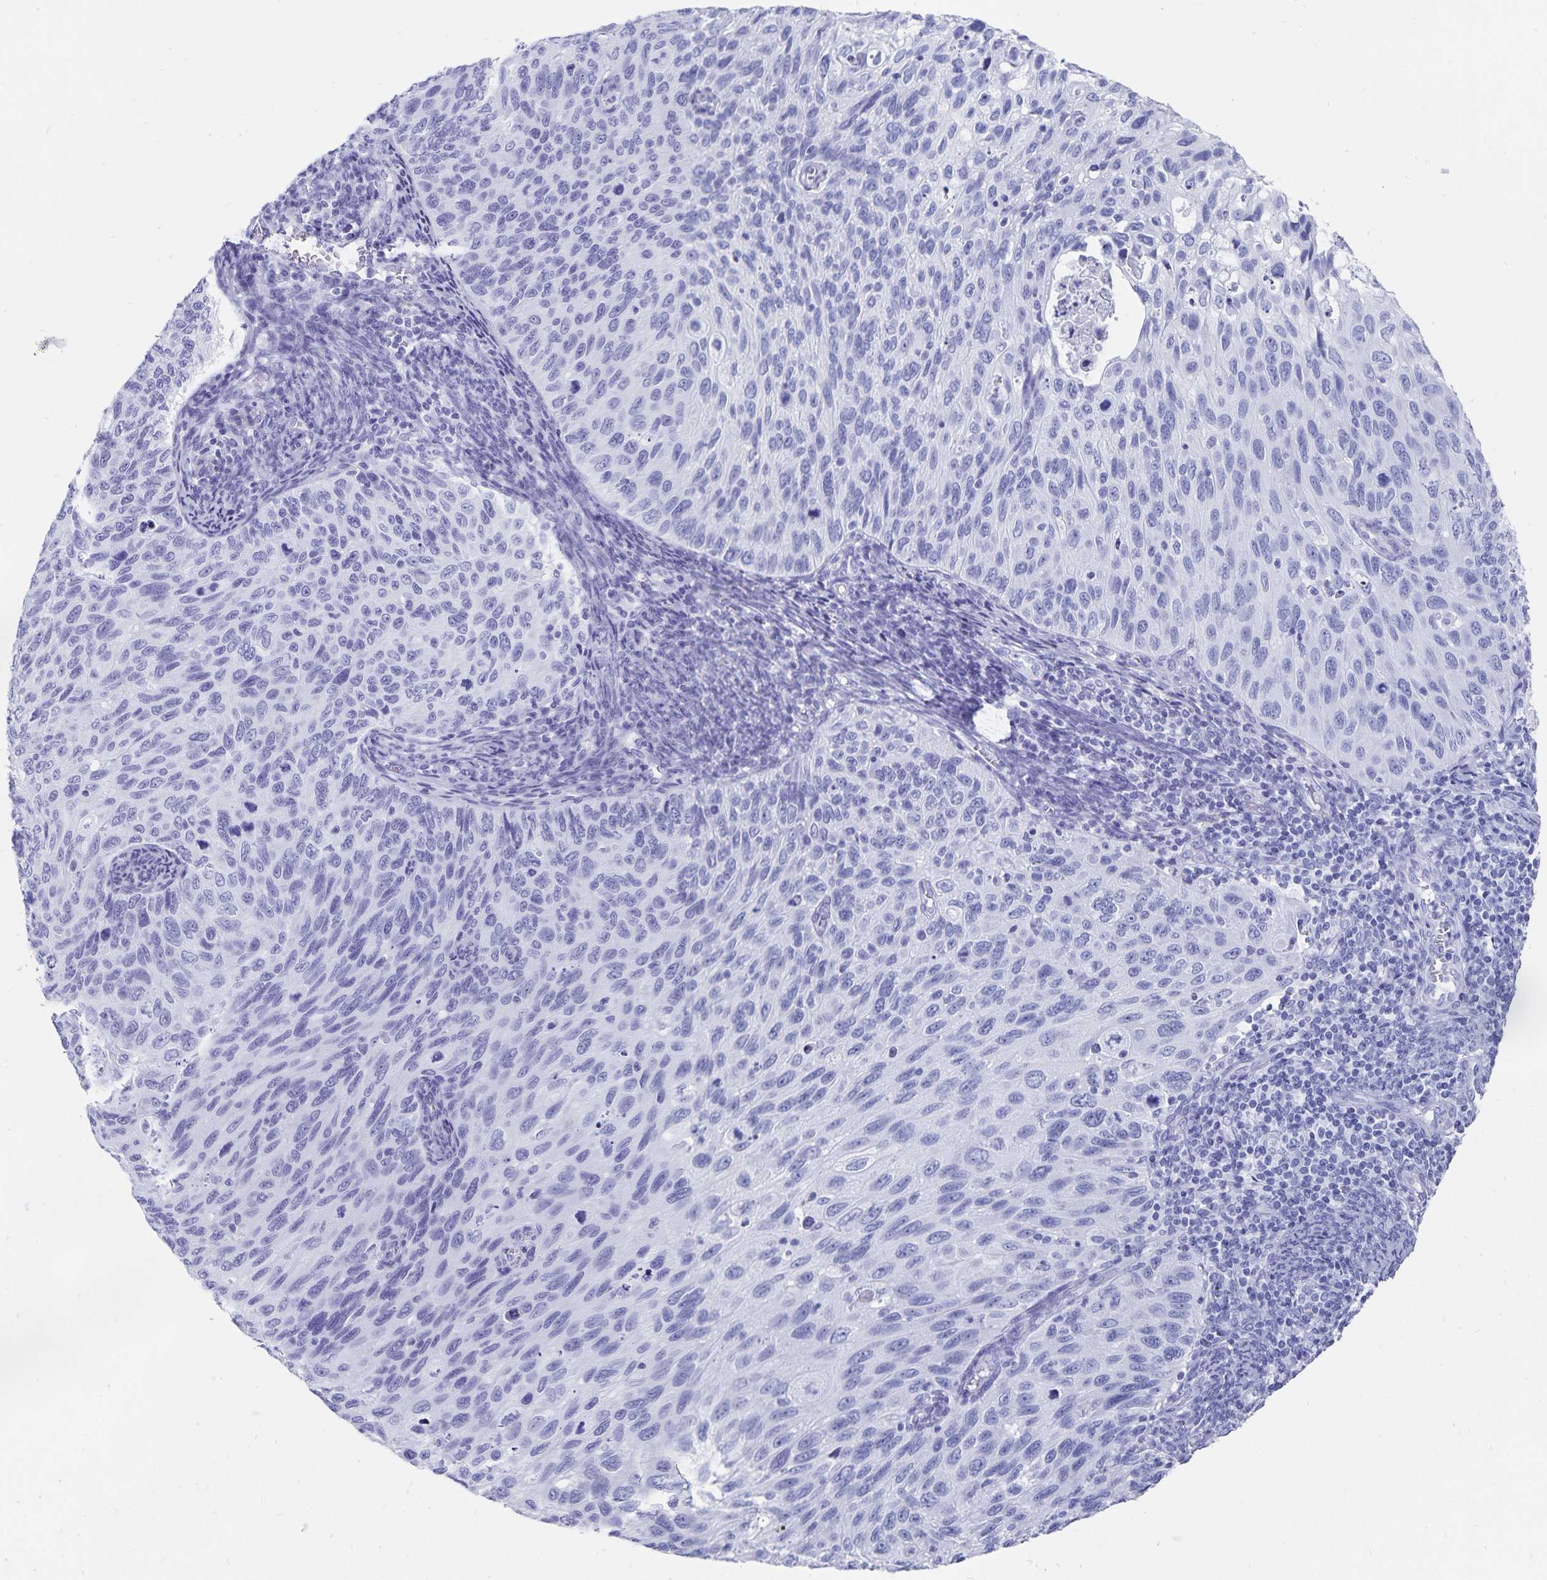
{"staining": {"intensity": "negative", "quantity": "none", "location": "none"}, "tissue": "cervical cancer", "cell_type": "Tumor cells", "image_type": "cancer", "snomed": [{"axis": "morphology", "description": "Squamous cell carcinoma, NOS"}, {"axis": "topography", "description": "Cervix"}], "caption": "Immunohistochemical staining of human squamous cell carcinoma (cervical) exhibits no significant staining in tumor cells. (Immunohistochemistry, brightfield microscopy, high magnification).", "gene": "ADH1A", "patient": {"sex": "female", "age": 70}}